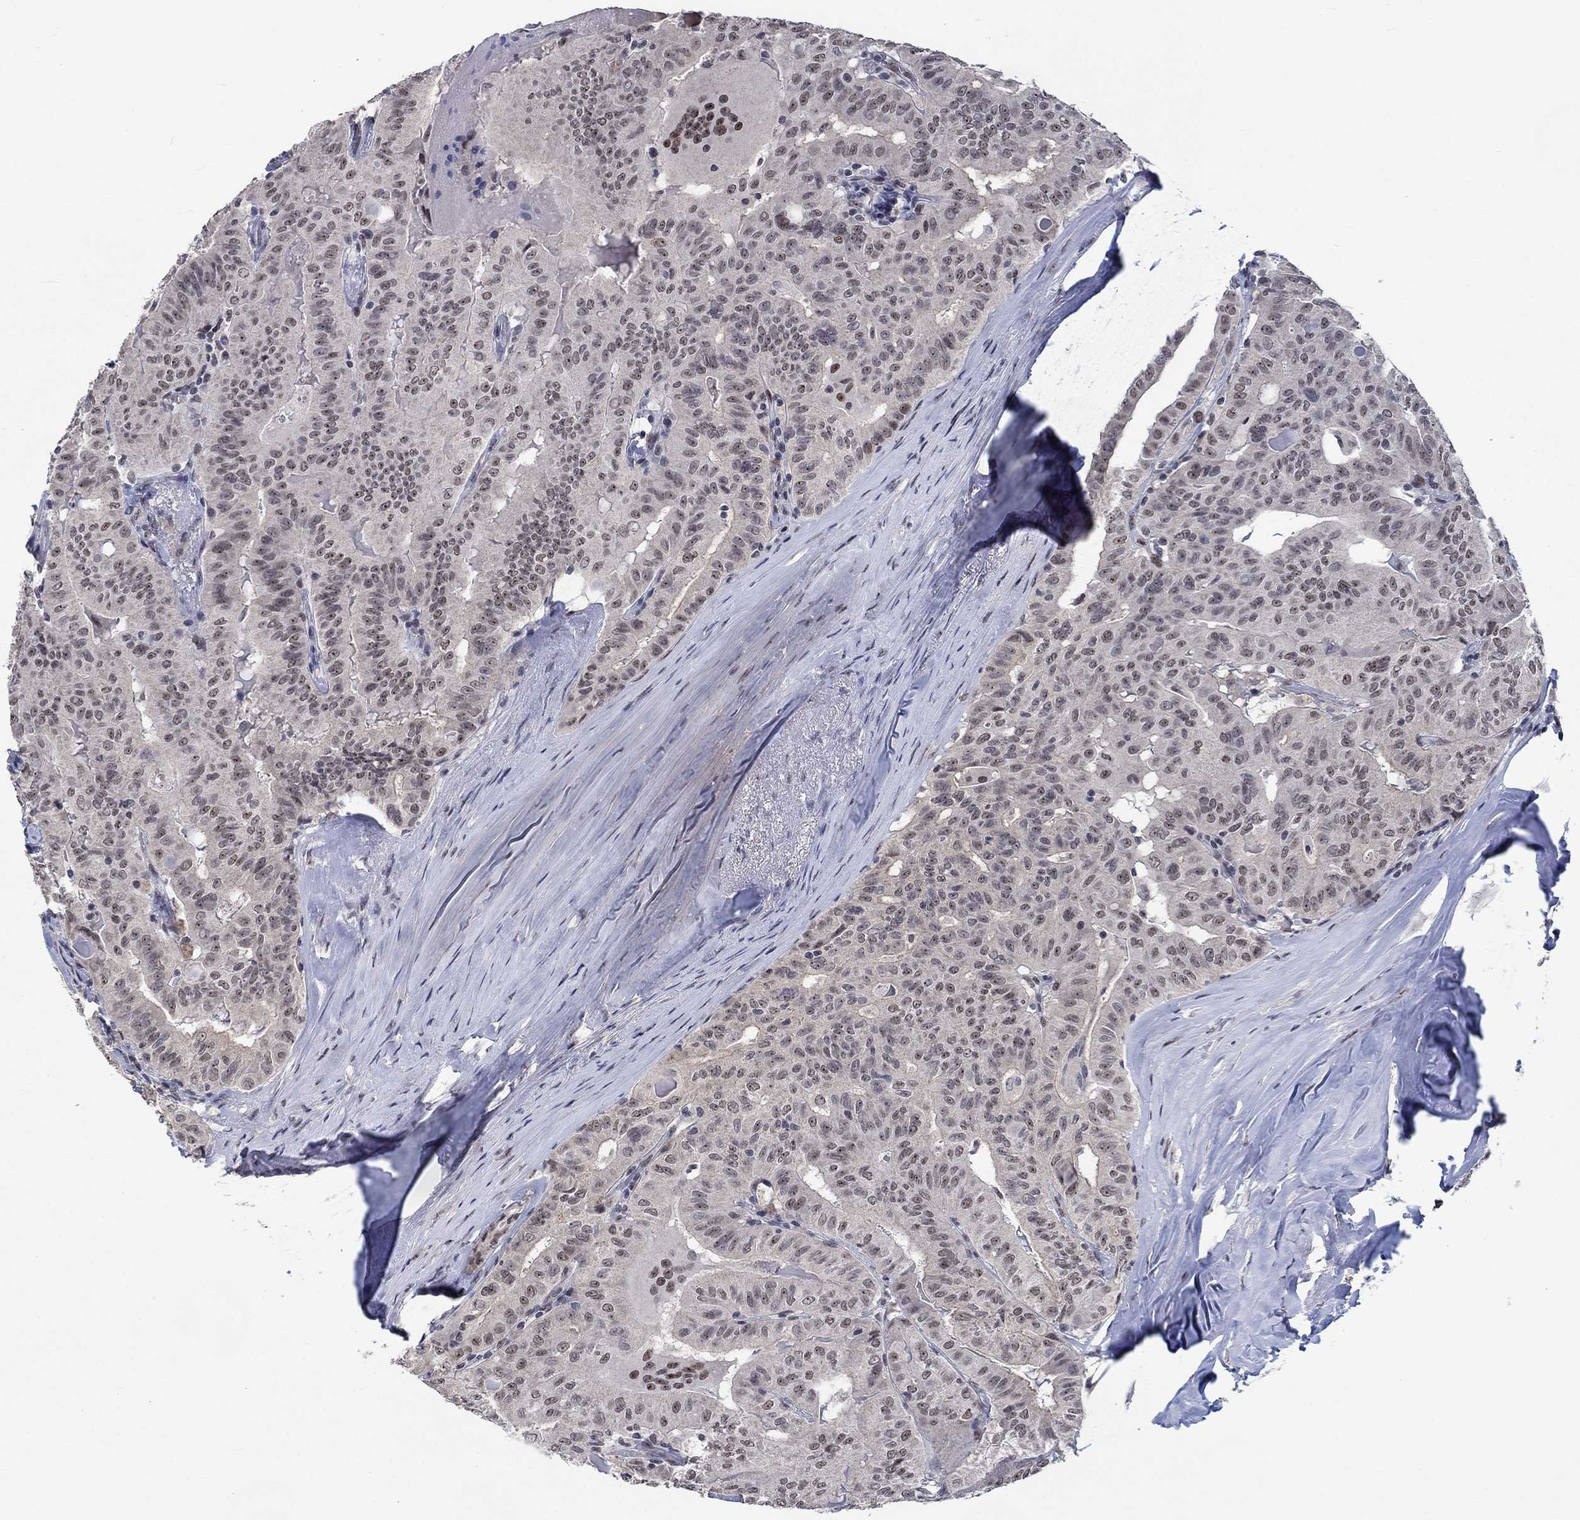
{"staining": {"intensity": "weak", "quantity": "<25%", "location": "nuclear"}, "tissue": "thyroid cancer", "cell_type": "Tumor cells", "image_type": "cancer", "snomed": [{"axis": "morphology", "description": "Papillary adenocarcinoma, NOS"}, {"axis": "topography", "description": "Thyroid gland"}], "caption": "Thyroid cancer was stained to show a protein in brown. There is no significant positivity in tumor cells.", "gene": "HTN1", "patient": {"sex": "female", "age": 68}}